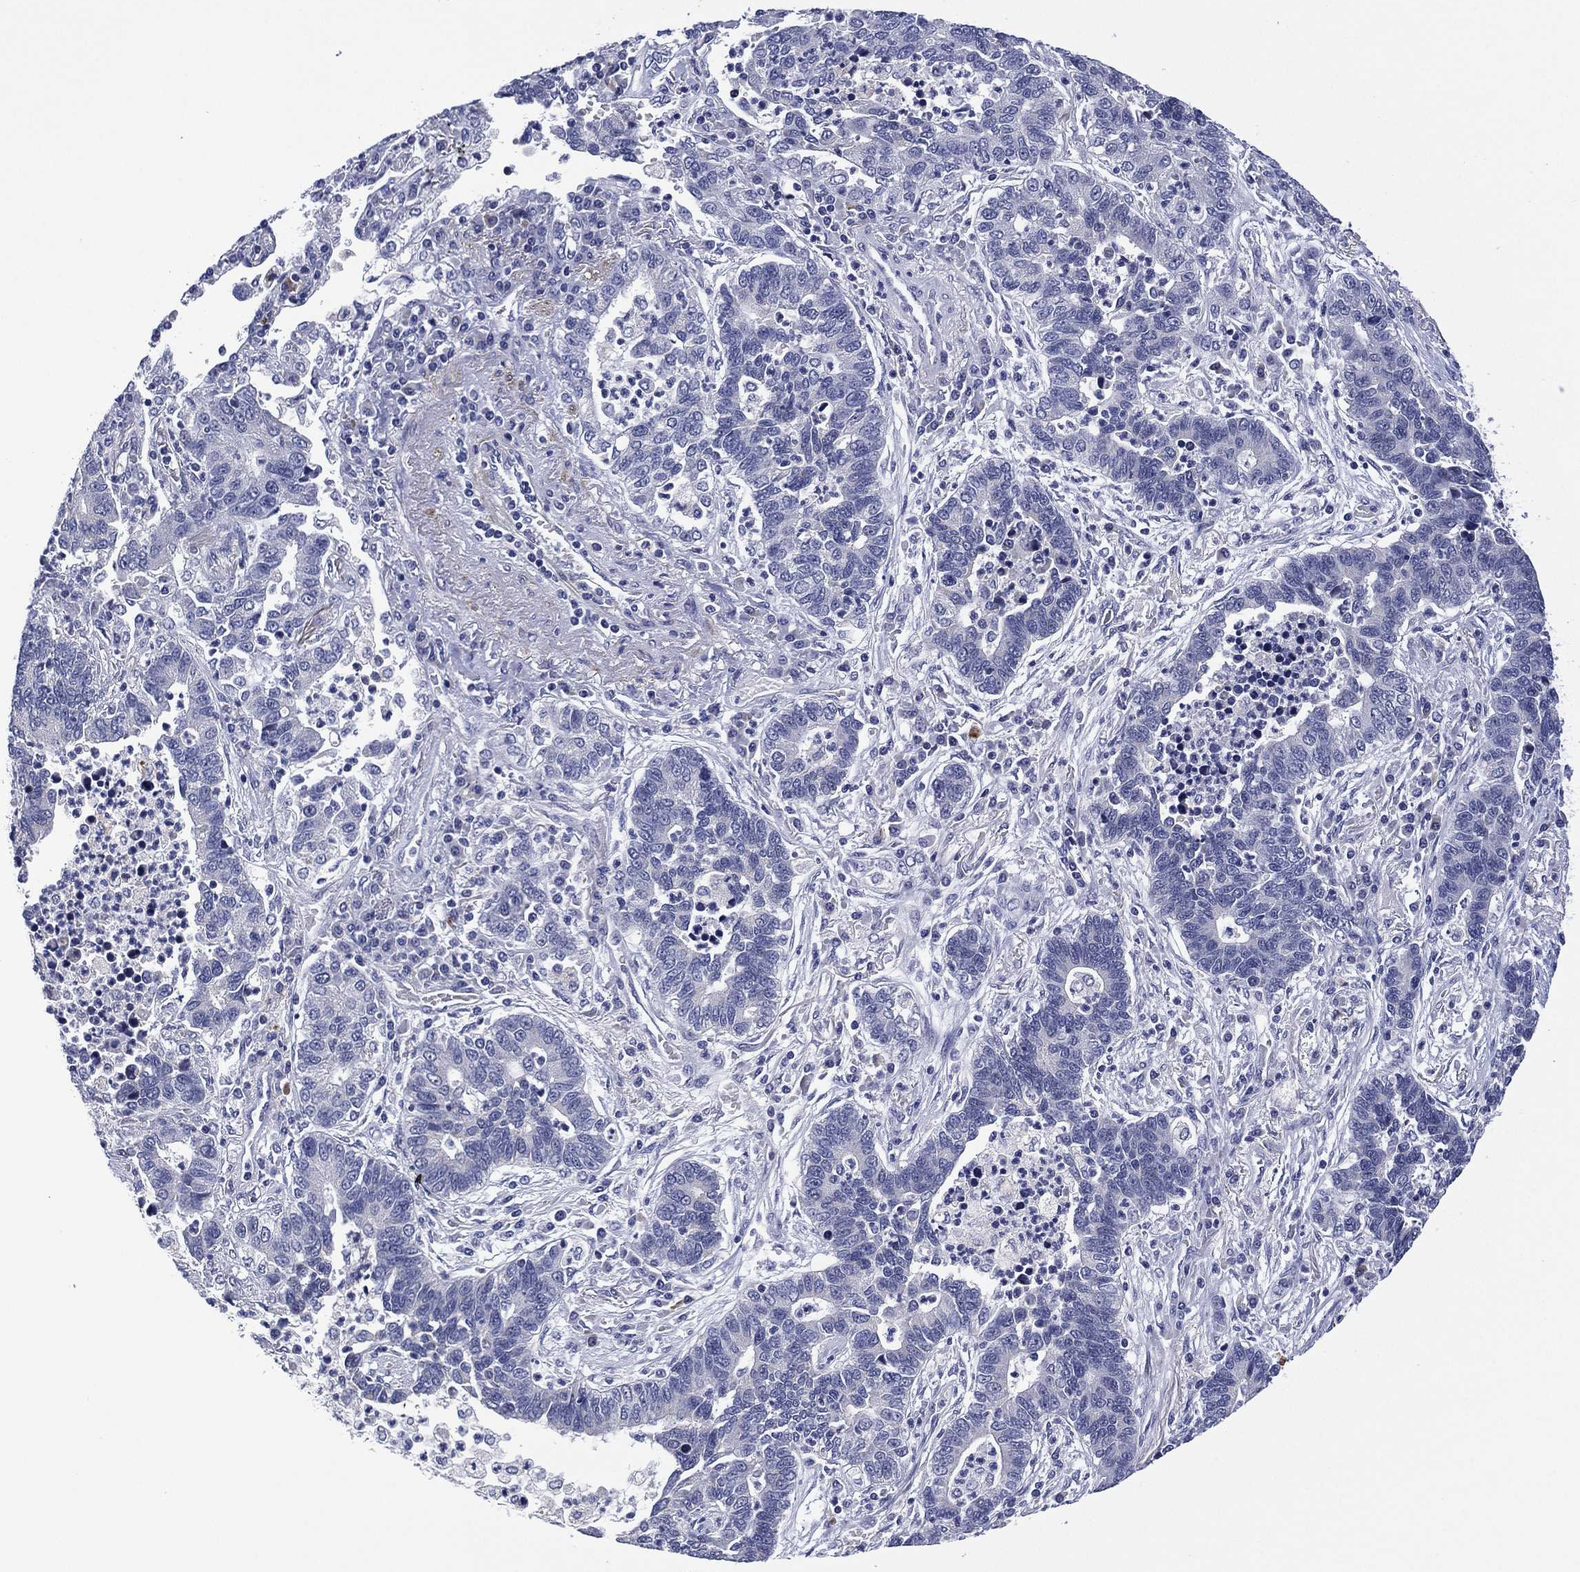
{"staining": {"intensity": "negative", "quantity": "none", "location": "none"}, "tissue": "lung cancer", "cell_type": "Tumor cells", "image_type": "cancer", "snomed": [{"axis": "morphology", "description": "Adenocarcinoma, NOS"}, {"axis": "topography", "description": "Lung"}], "caption": "Lung cancer was stained to show a protein in brown. There is no significant positivity in tumor cells.", "gene": "CLIP3", "patient": {"sex": "female", "age": 57}}